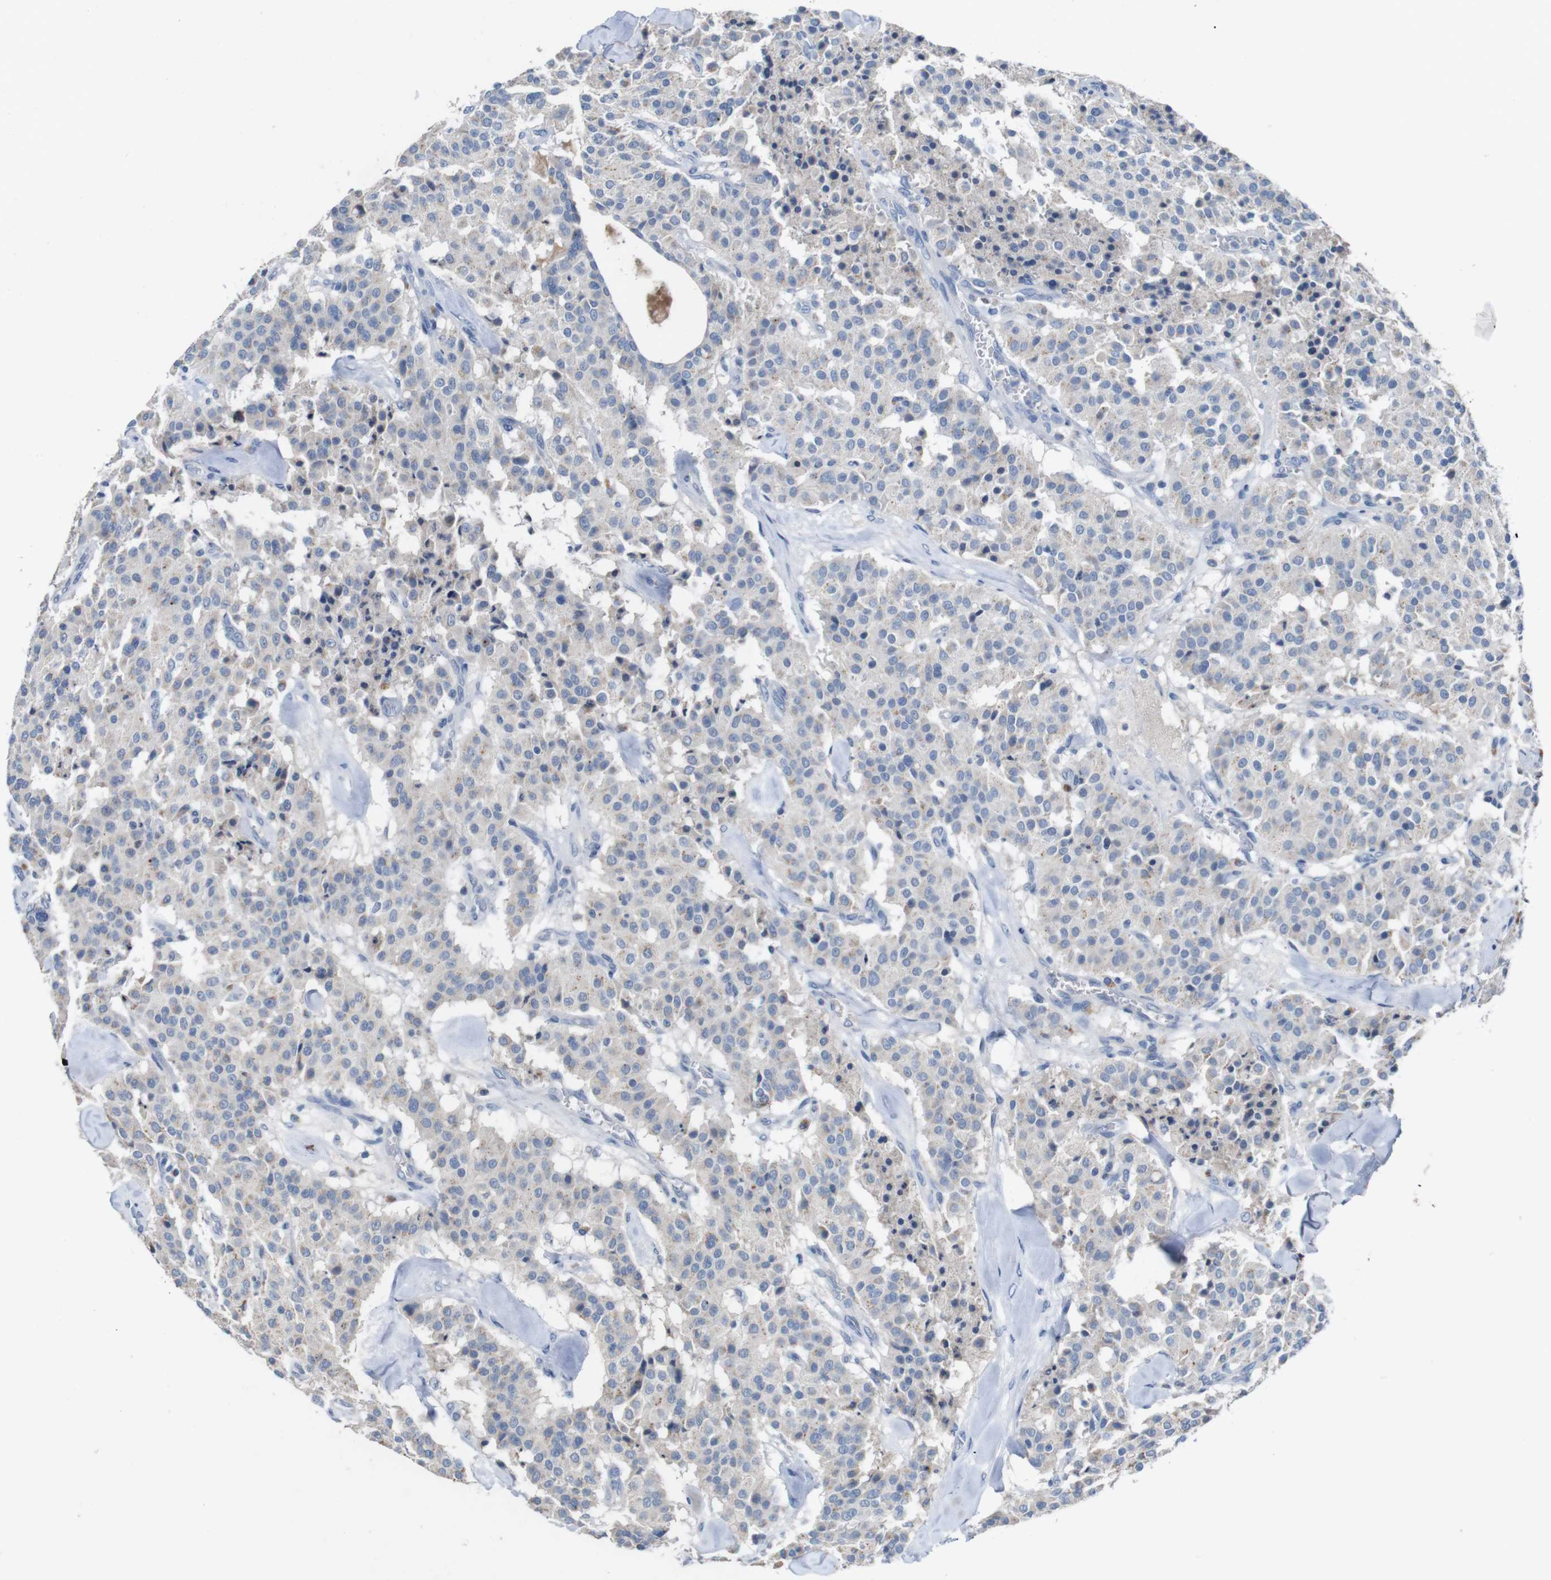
{"staining": {"intensity": "weak", "quantity": "<25%", "location": "cytoplasmic/membranous"}, "tissue": "carcinoid", "cell_type": "Tumor cells", "image_type": "cancer", "snomed": [{"axis": "morphology", "description": "Carcinoid, malignant, NOS"}, {"axis": "topography", "description": "Lung"}], "caption": "Immunohistochemistry image of malignant carcinoid stained for a protein (brown), which shows no expression in tumor cells.", "gene": "SLC2A8", "patient": {"sex": "male", "age": 30}}